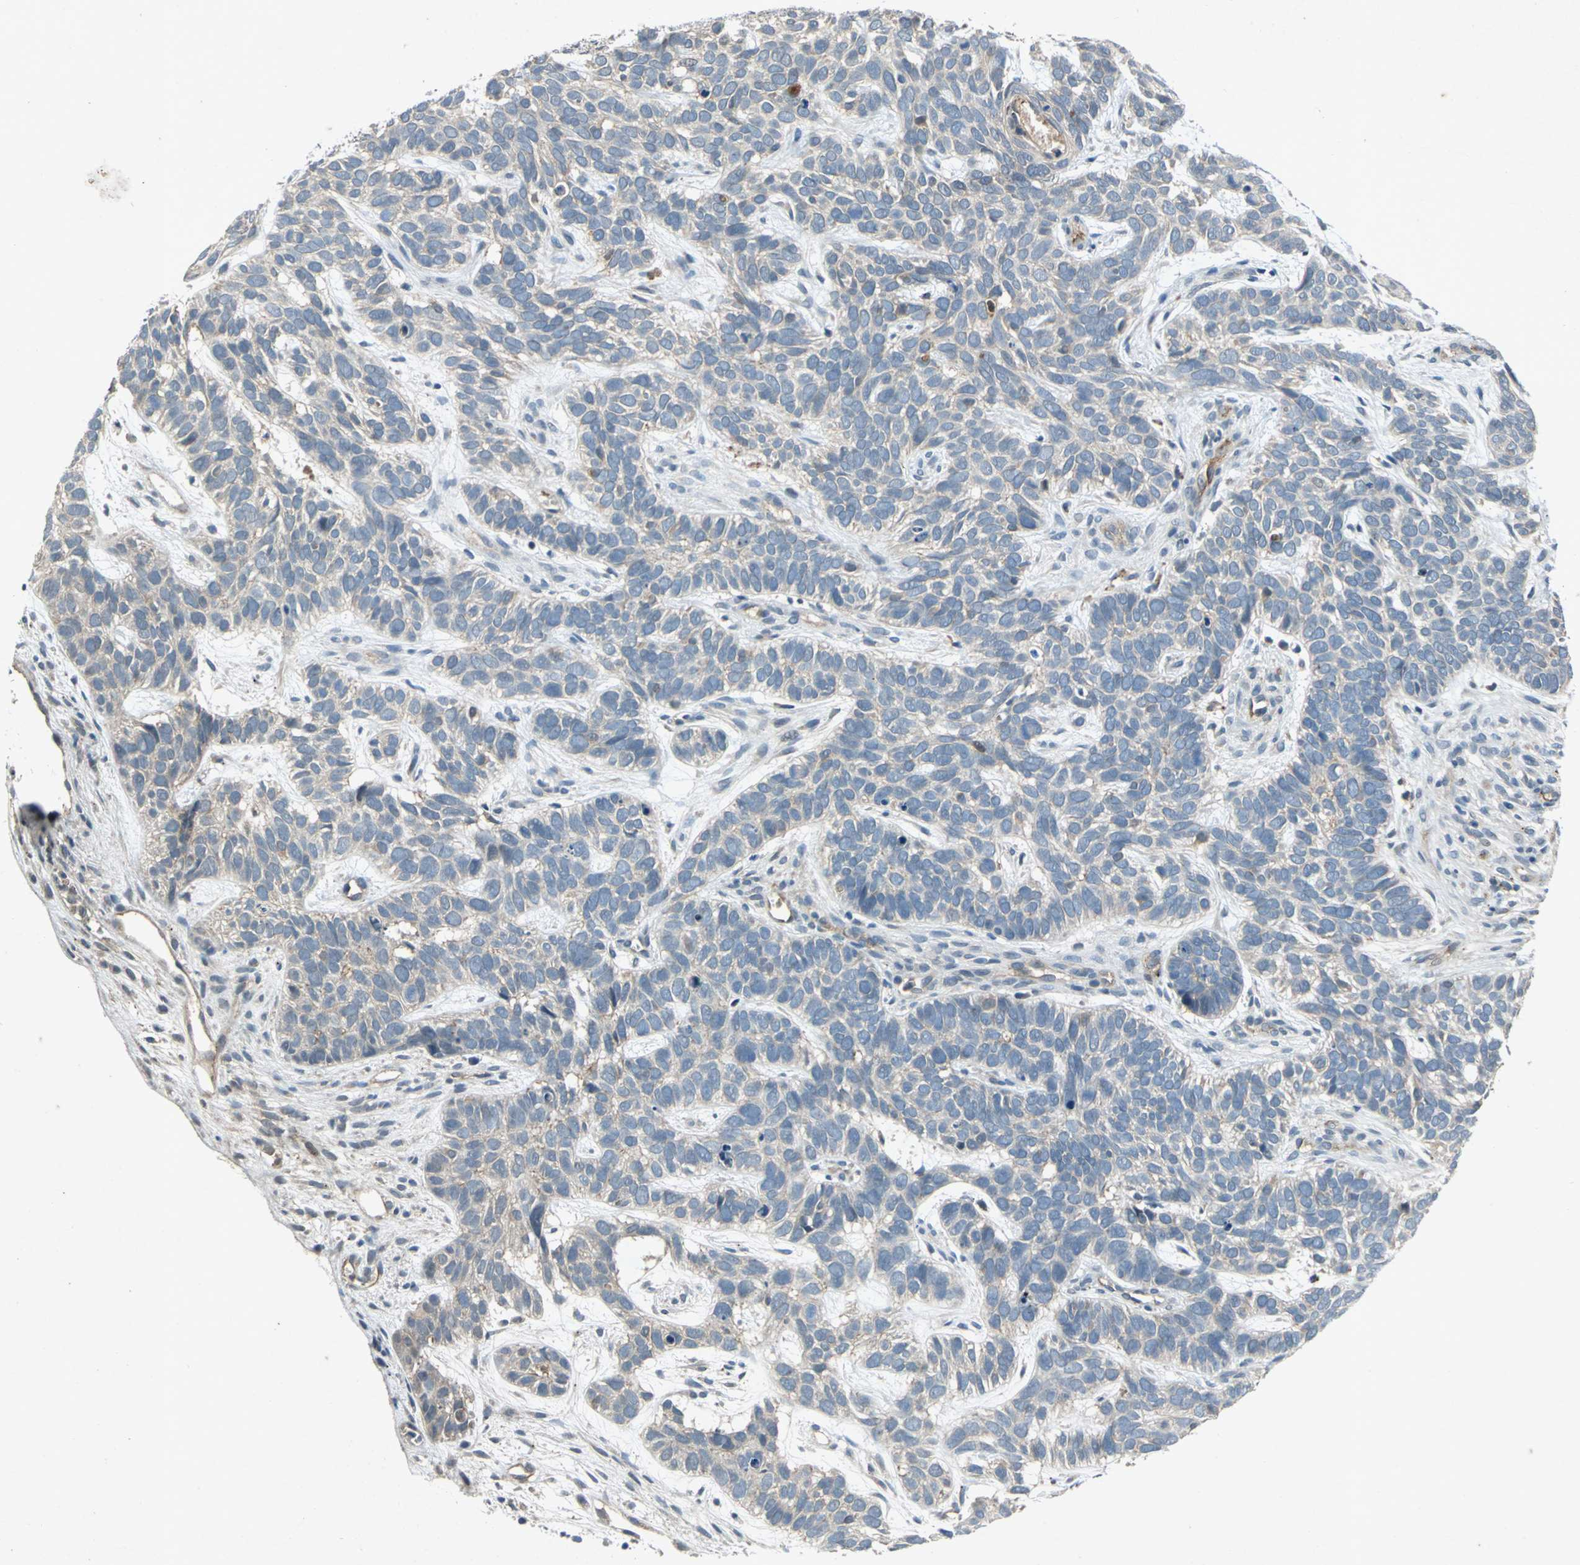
{"staining": {"intensity": "negative", "quantity": "none", "location": "none"}, "tissue": "skin cancer", "cell_type": "Tumor cells", "image_type": "cancer", "snomed": [{"axis": "morphology", "description": "Basal cell carcinoma"}, {"axis": "topography", "description": "Skin"}], "caption": "Tumor cells show no significant positivity in skin basal cell carcinoma.", "gene": "EMCN", "patient": {"sex": "male", "age": 87}}